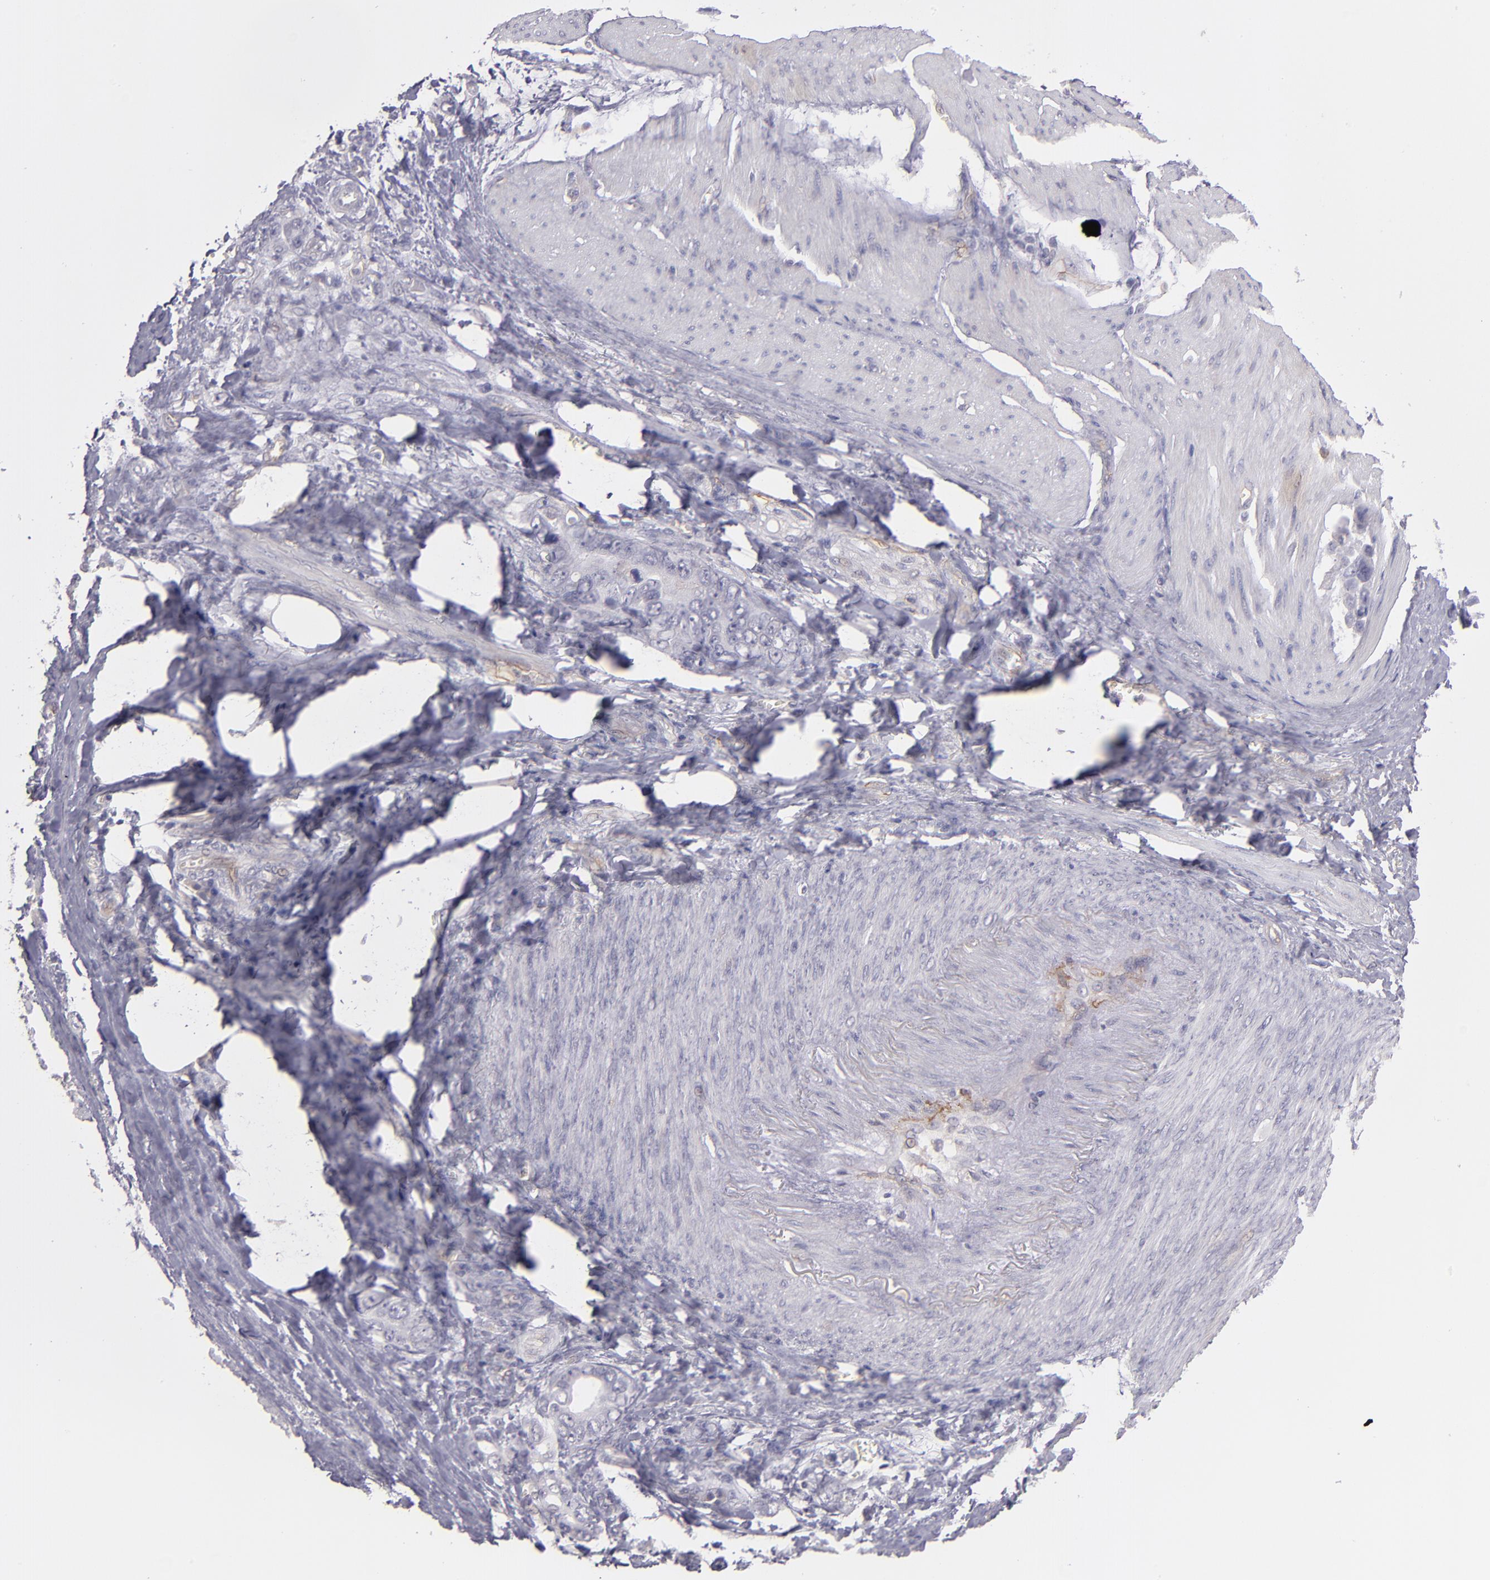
{"staining": {"intensity": "negative", "quantity": "none", "location": "none"}, "tissue": "stomach cancer", "cell_type": "Tumor cells", "image_type": "cancer", "snomed": [{"axis": "morphology", "description": "Adenocarcinoma, NOS"}, {"axis": "topography", "description": "Stomach"}], "caption": "Immunohistochemical staining of human stomach adenocarcinoma exhibits no significant expression in tumor cells.", "gene": "THBD", "patient": {"sex": "male", "age": 78}}